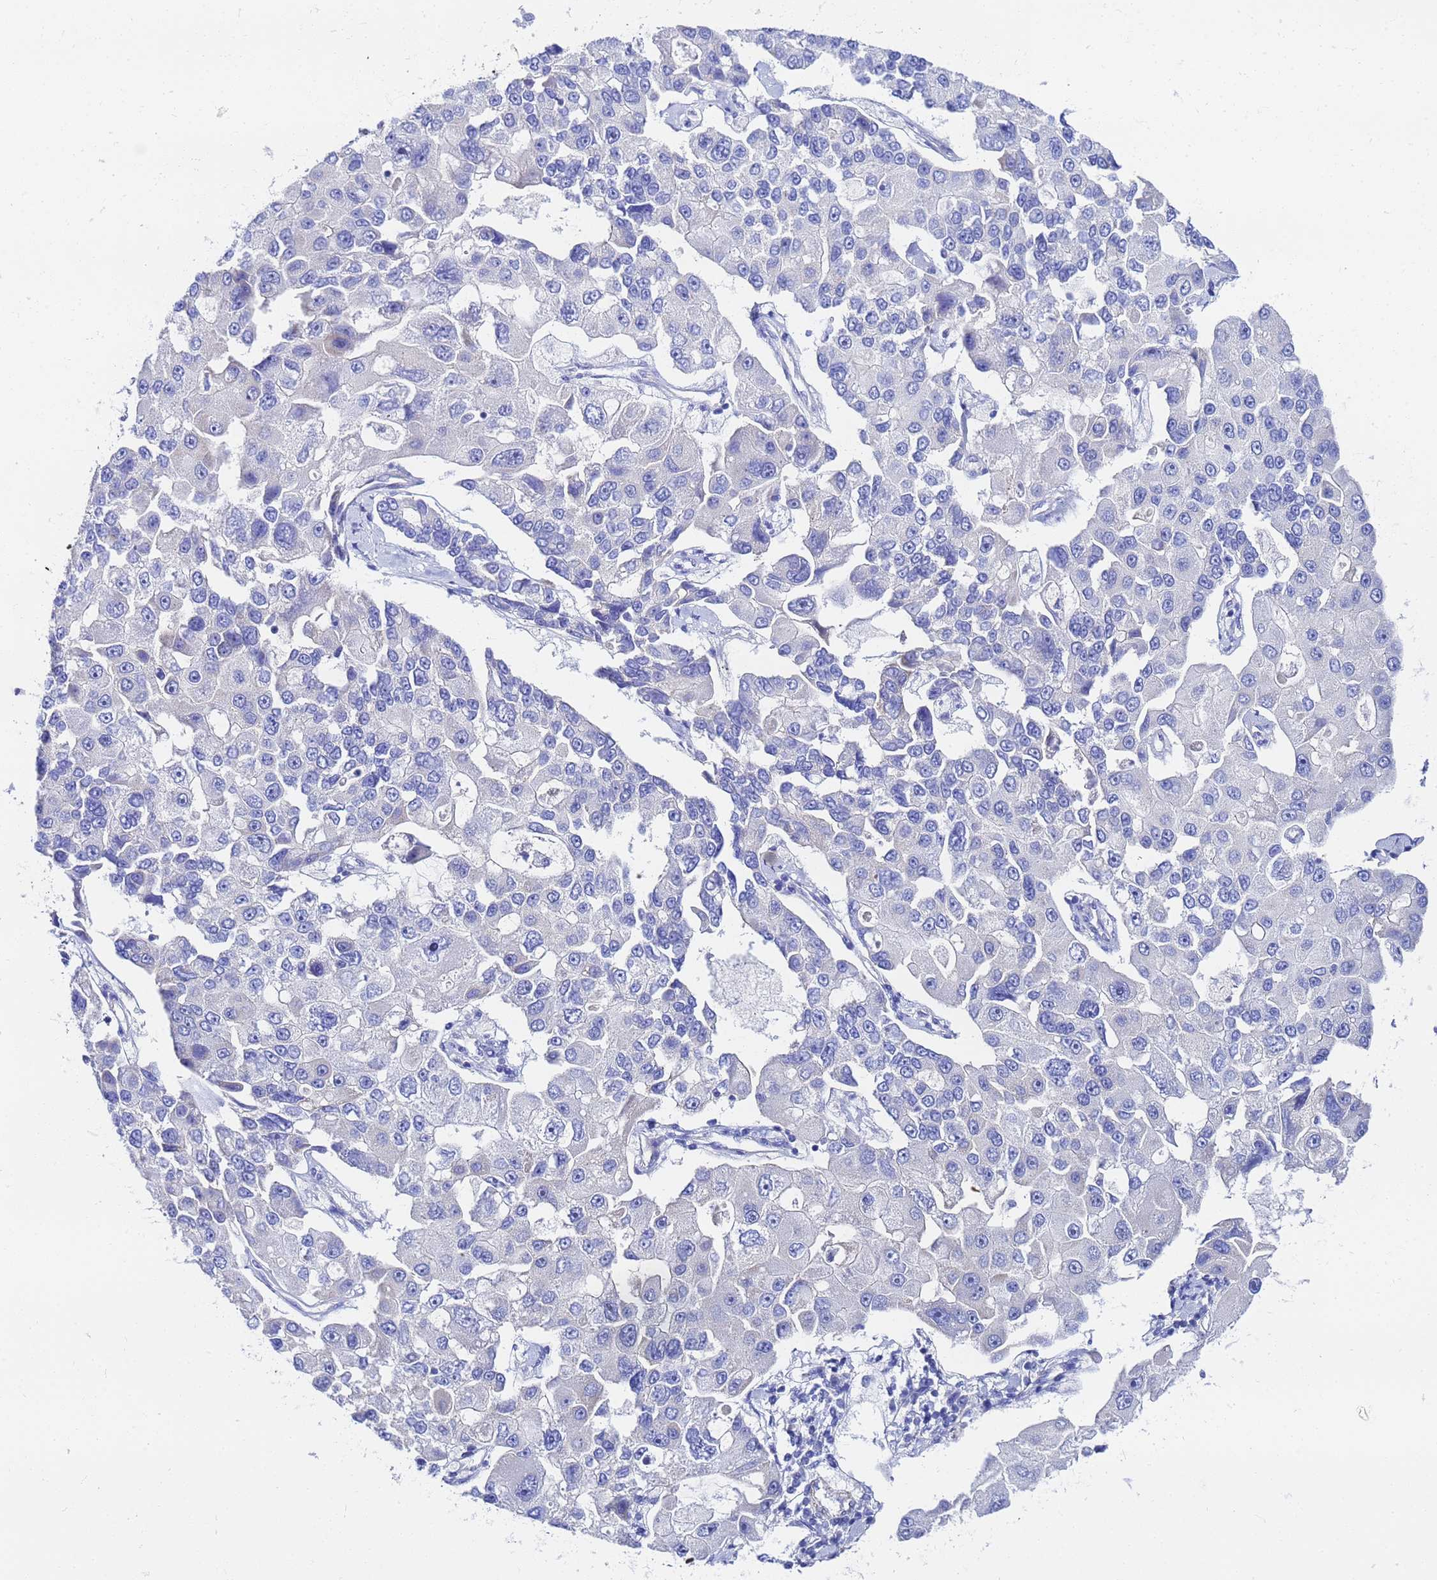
{"staining": {"intensity": "negative", "quantity": "none", "location": "none"}, "tissue": "lung cancer", "cell_type": "Tumor cells", "image_type": "cancer", "snomed": [{"axis": "morphology", "description": "Adenocarcinoma, NOS"}, {"axis": "topography", "description": "Lung"}], "caption": "An image of human lung adenocarcinoma is negative for staining in tumor cells.", "gene": "RAB39B", "patient": {"sex": "female", "age": 54}}